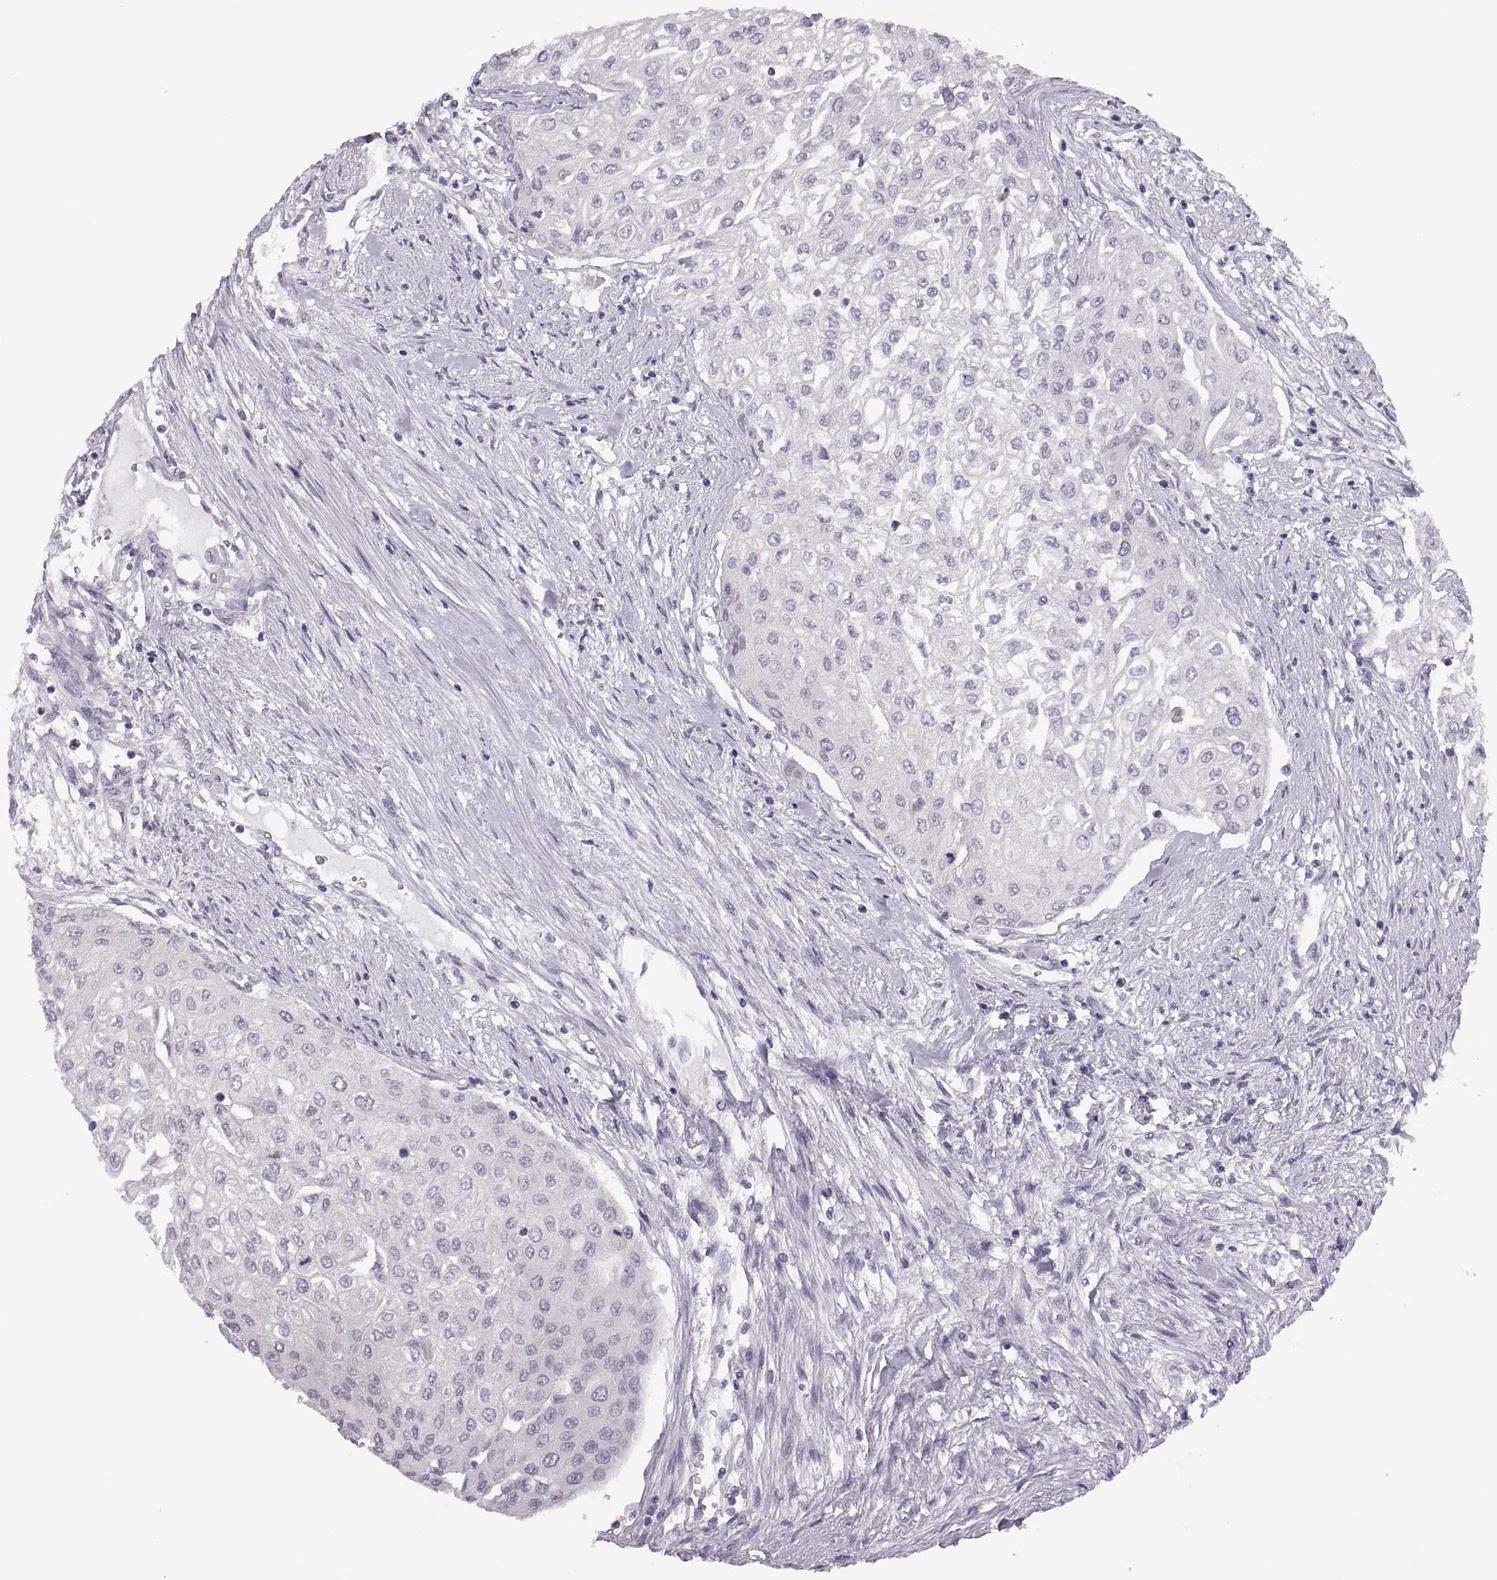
{"staining": {"intensity": "negative", "quantity": "none", "location": "none"}, "tissue": "urothelial cancer", "cell_type": "Tumor cells", "image_type": "cancer", "snomed": [{"axis": "morphology", "description": "Urothelial carcinoma, High grade"}, {"axis": "topography", "description": "Urinary bladder"}], "caption": "Photomicrograph shows no significant protein staining in tumor cells of high-grade urothelial carcinoma.", "gene": "ADH6", "patient": {"sex": "male", "age": 62}}